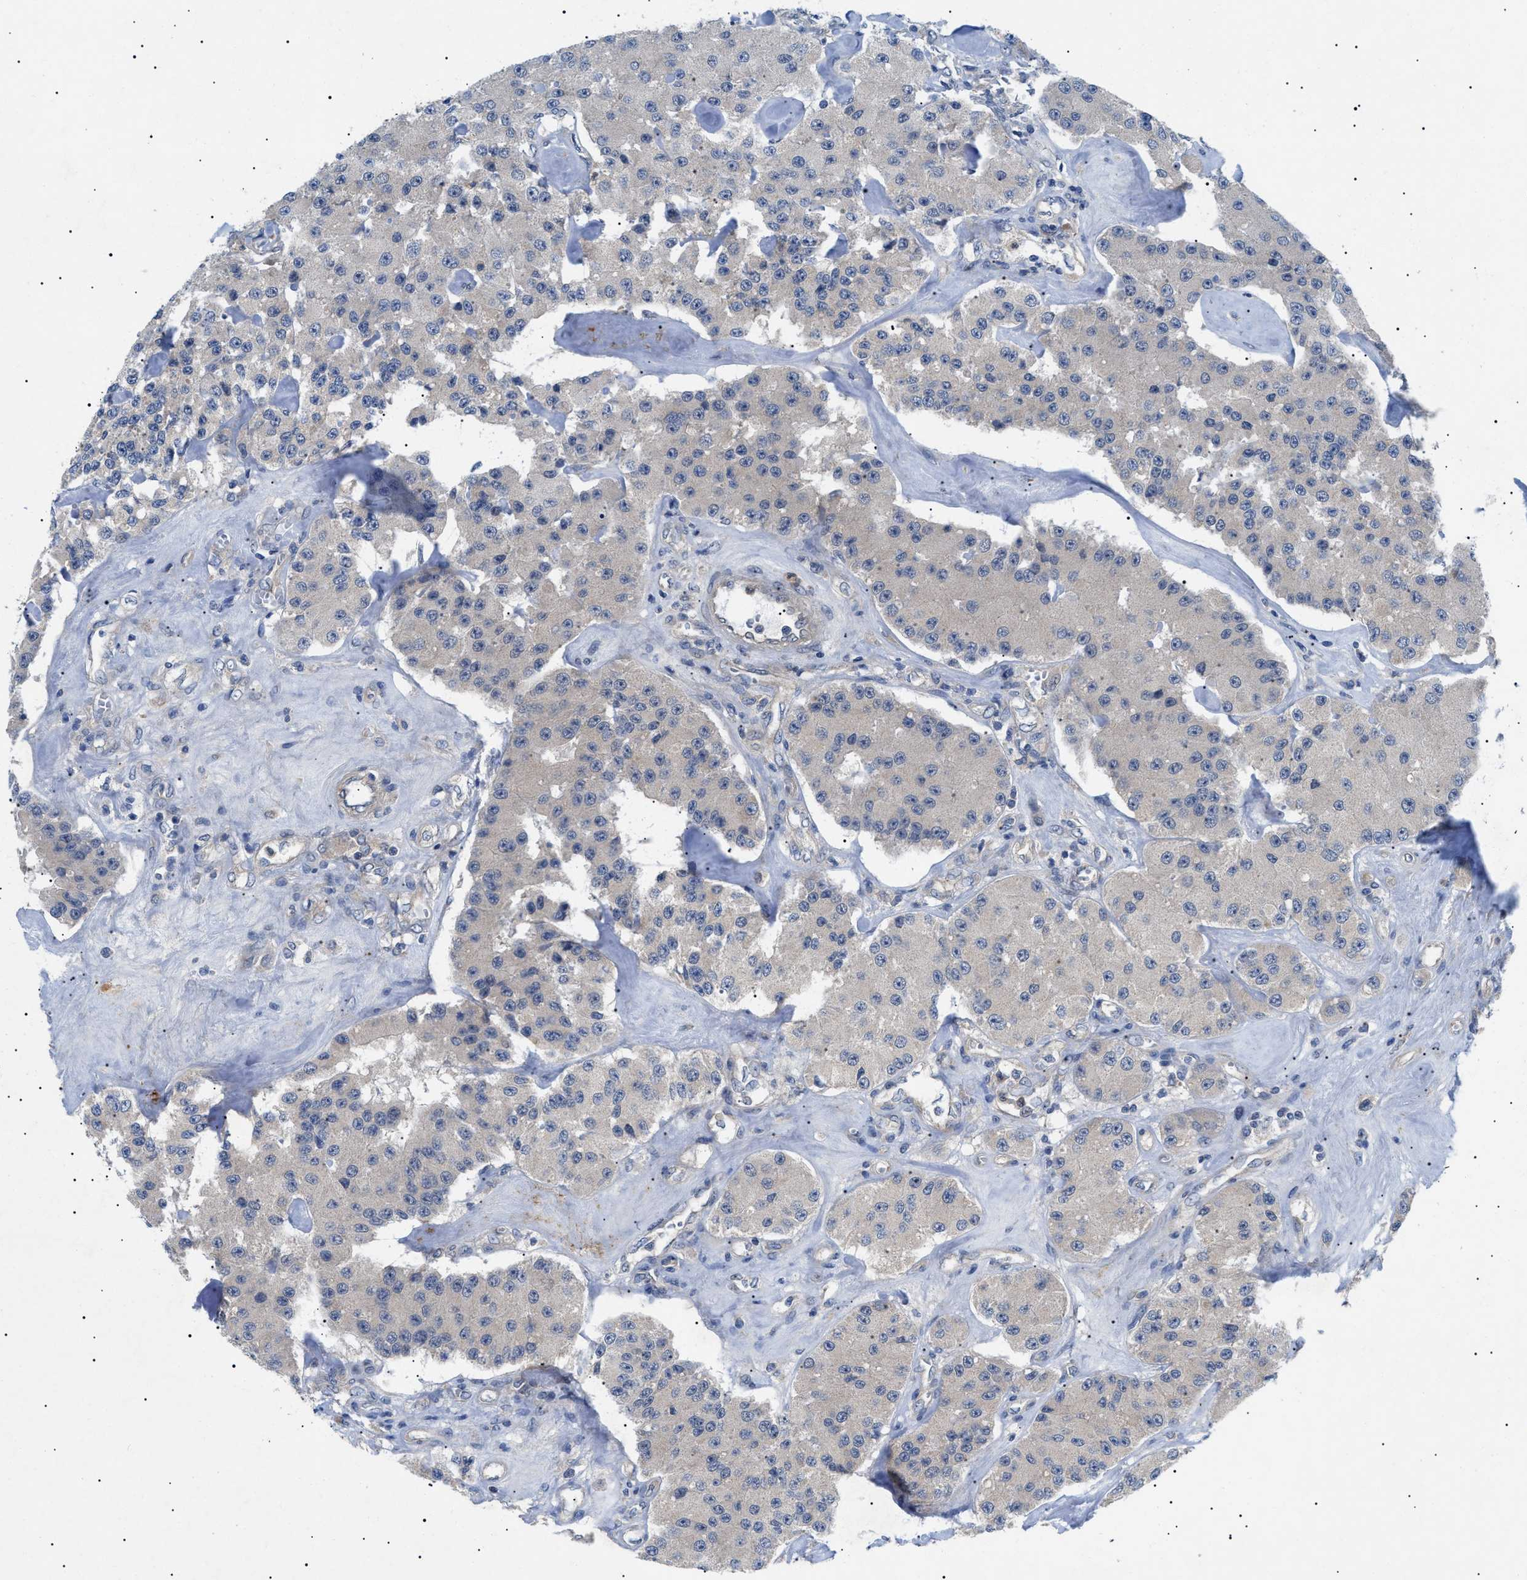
{"staining": {"intensity": "negative", "quantity": "none", "location": "none"}, "tissue": "carcinoid", "cell_type": "Tumor cells", "image_type": "cancer", "snomed": [{"axis": "morphology", "description": "Carcinoid, malignant, NOS"}, {"axis": "topography", "description": "Pancreas"}], "caption": "Image shows no protein staining in tumor cells of carcinoid tissue. (Immunohistochemistry, brightfield microscopy, high magnification).", "gene": "RIPK1", "patient": {"sex": "male", "age": 41}}